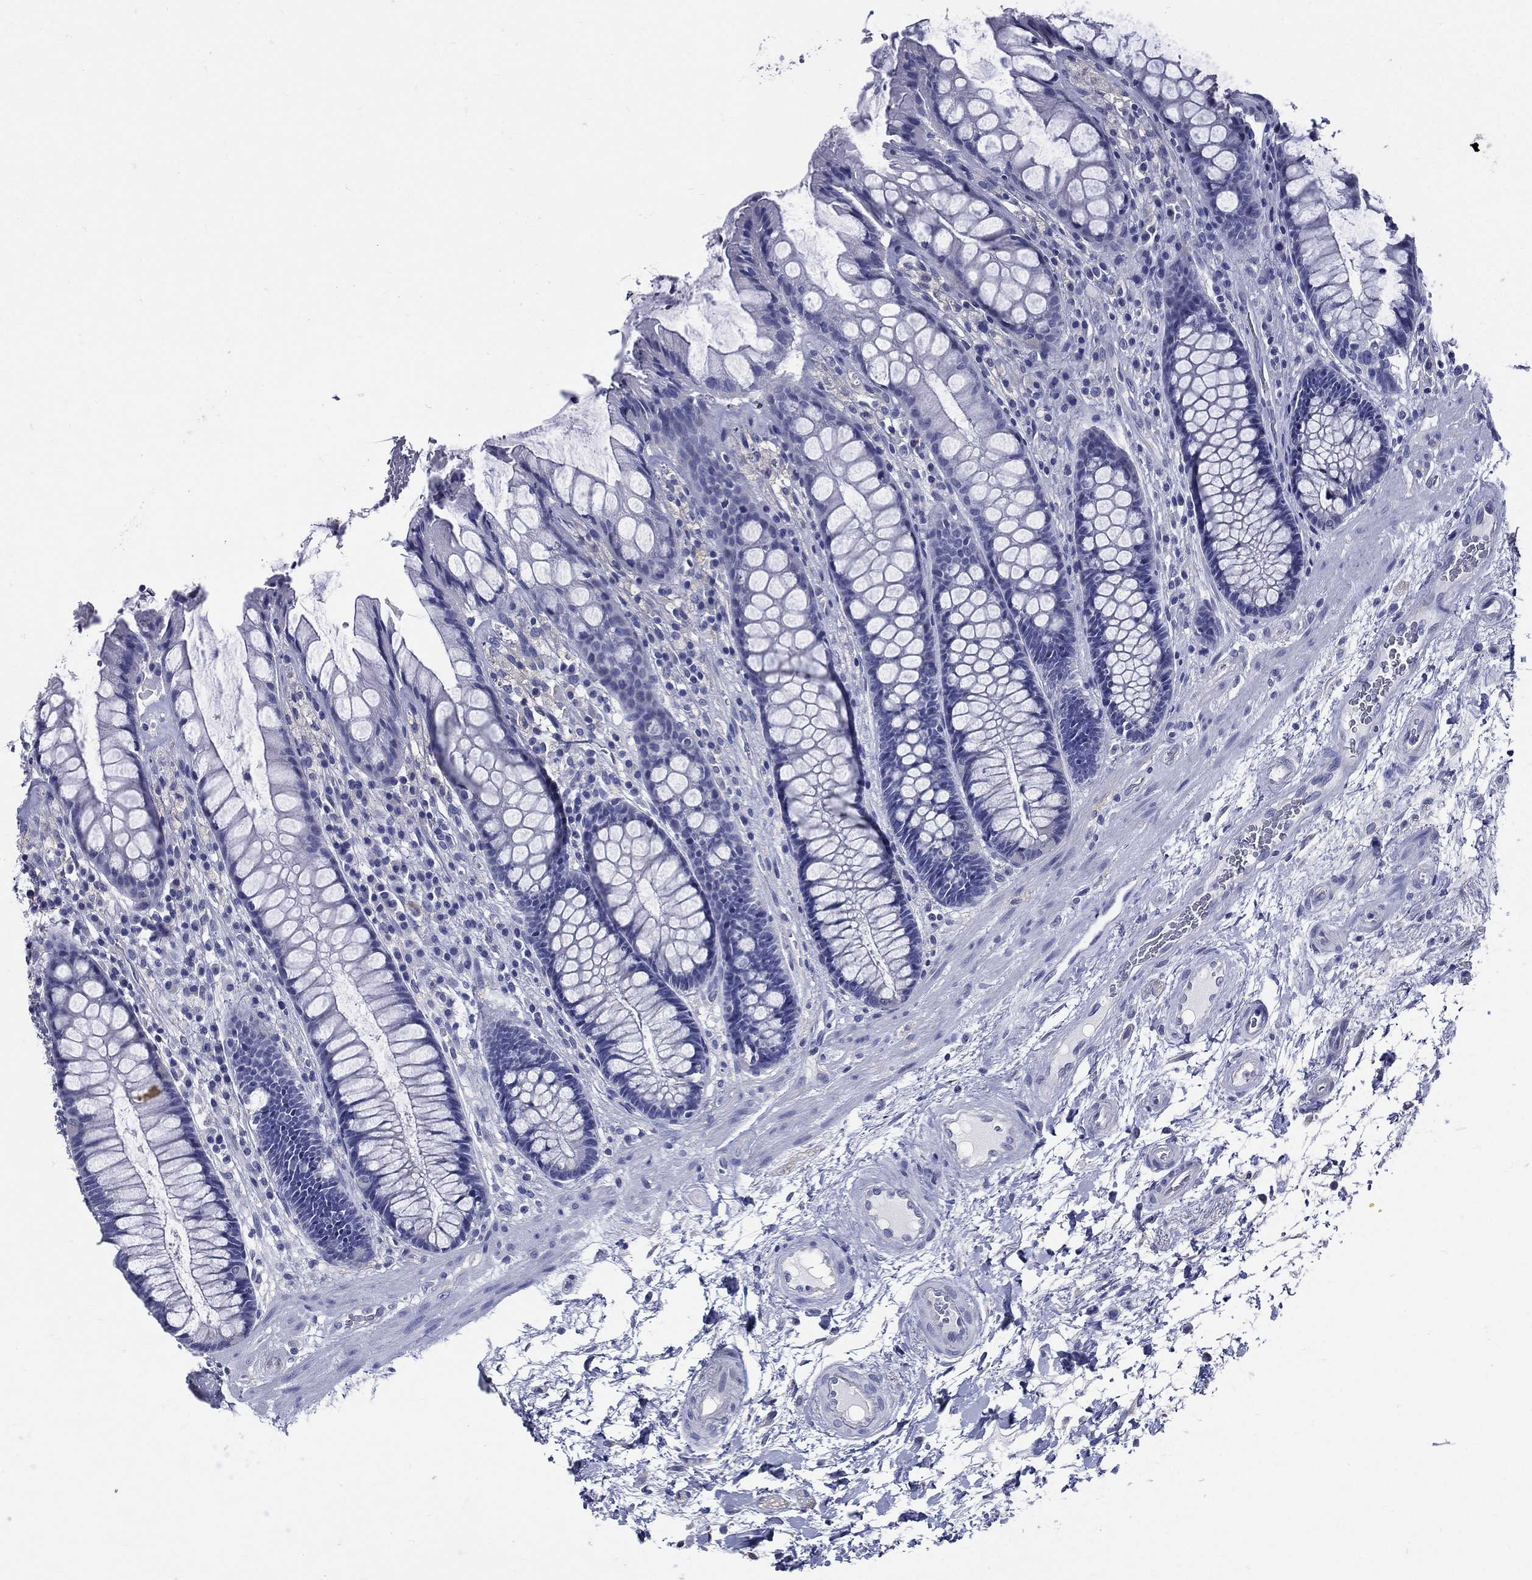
{"staining": {"intensity": "negative", "quantity": "none", "location": "none"}, "tissue": "rectum", "cell_type": "Glandular cells", "image_type": "normal", "snomed": [{"axis": "morphology", "description": "Normal tissue, NOS"}, {"axis": "topography", "description": "Rectum"}], "caption": "Protein analysis of normal rectum reveals no significant positivity in glandular cells. The staining was performed using DAB (3,3'-diaminobenzidine) to visualize the protein expression in brown, while the nuclei were stained in blue with hematoxylin (Magnification: 20x).", "gene": "DPYS", "patient": {"sex": "female", "age": 58}}